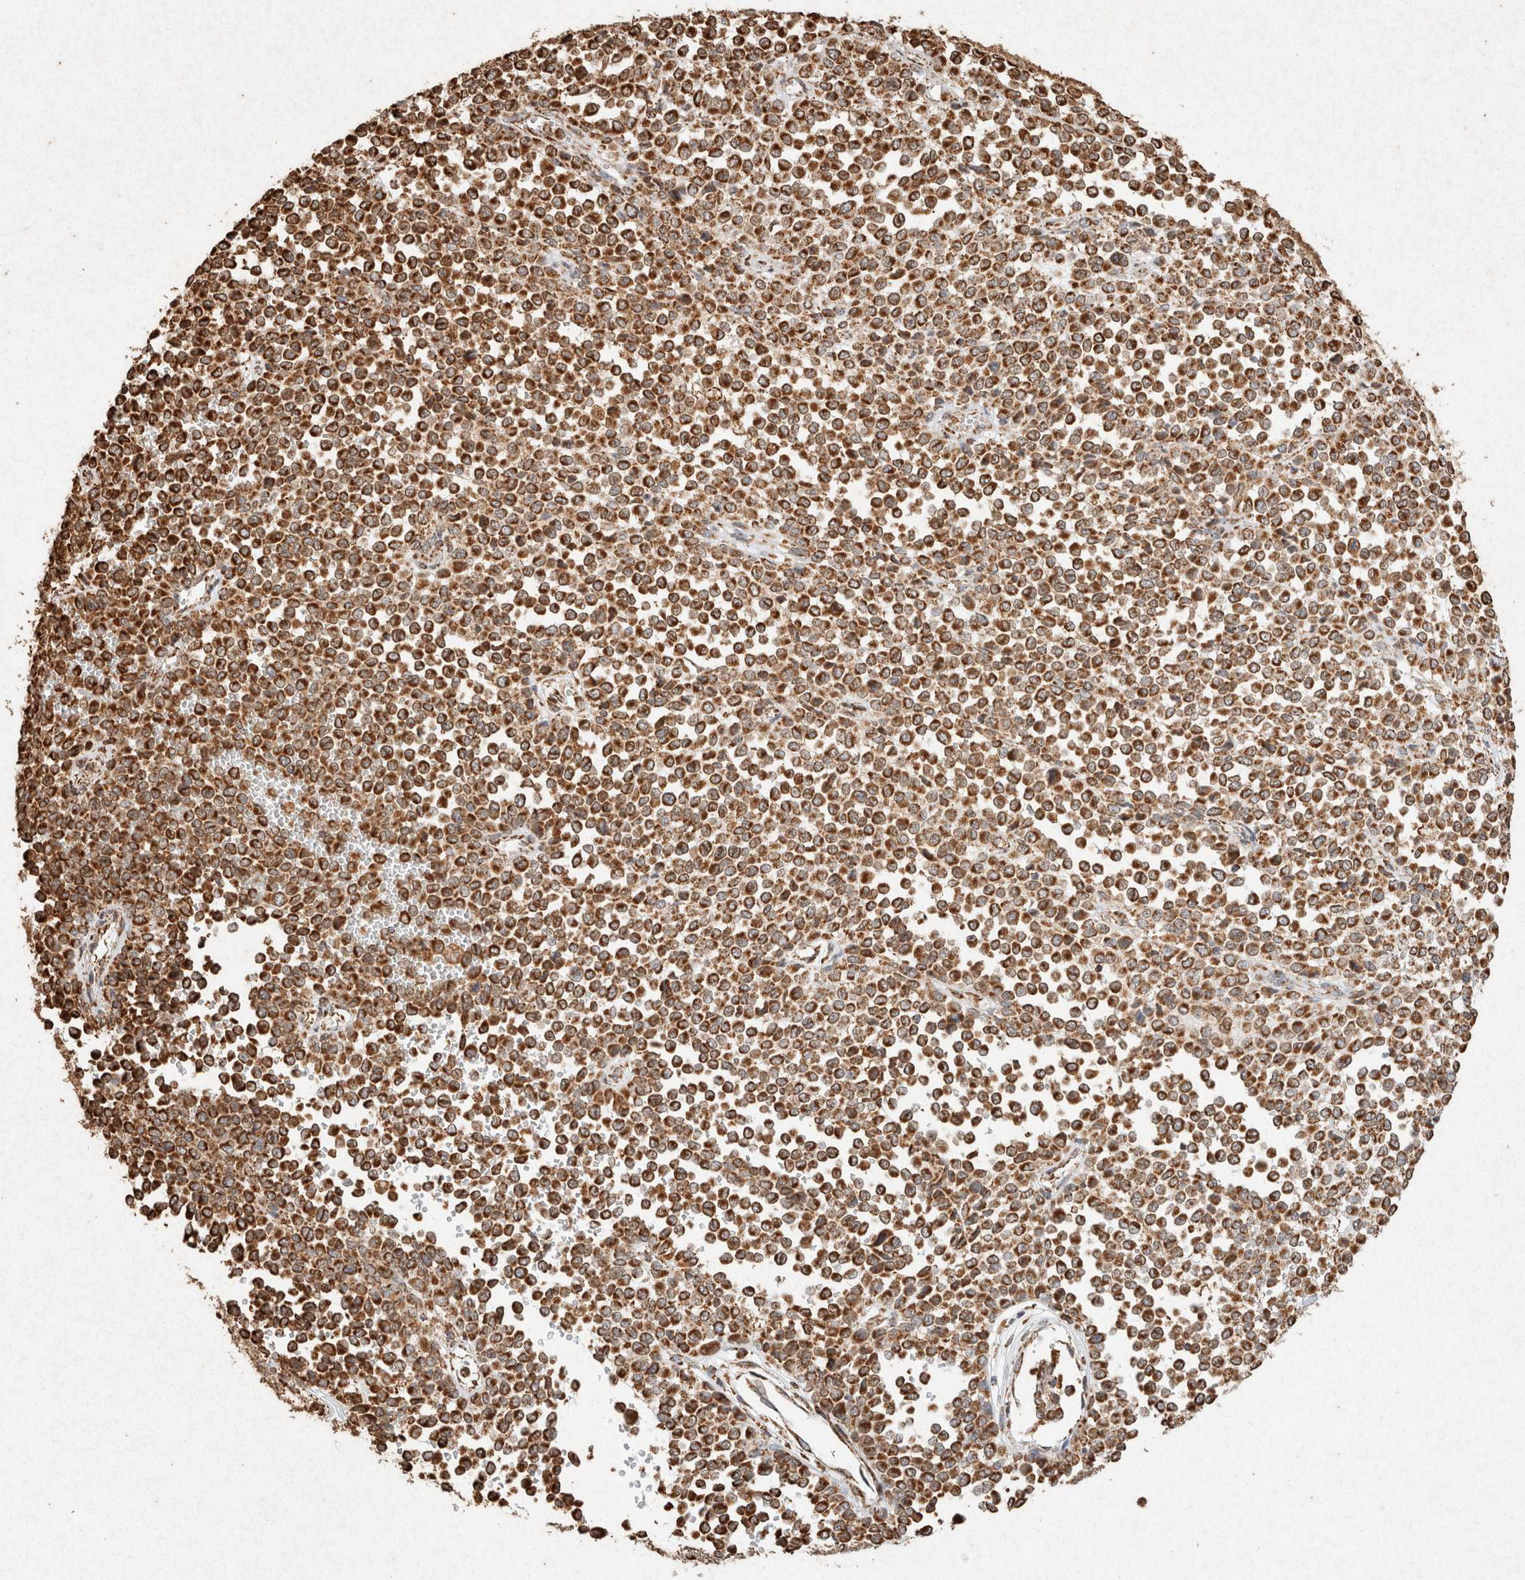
{"staining": {"intensity": "strong", "quantity": ">75%", "location": "cytoplasmic/membranous"}, "tissue": "melanoma", "cell_type": "Tumor cells", "image_type": "cancer", "snomed": [{"axis": "morphology", "description": "Malignant melanoma, Metastatic site"}, {"axis": "topography", "description": "Pancreas"}], "caption": "Malignant melanoma (metastatic site) stained with a protein marker exhibits strong staining in tumor cells.", "gene": "SDC2", "patient": {"sex": "female", "age": 30}}